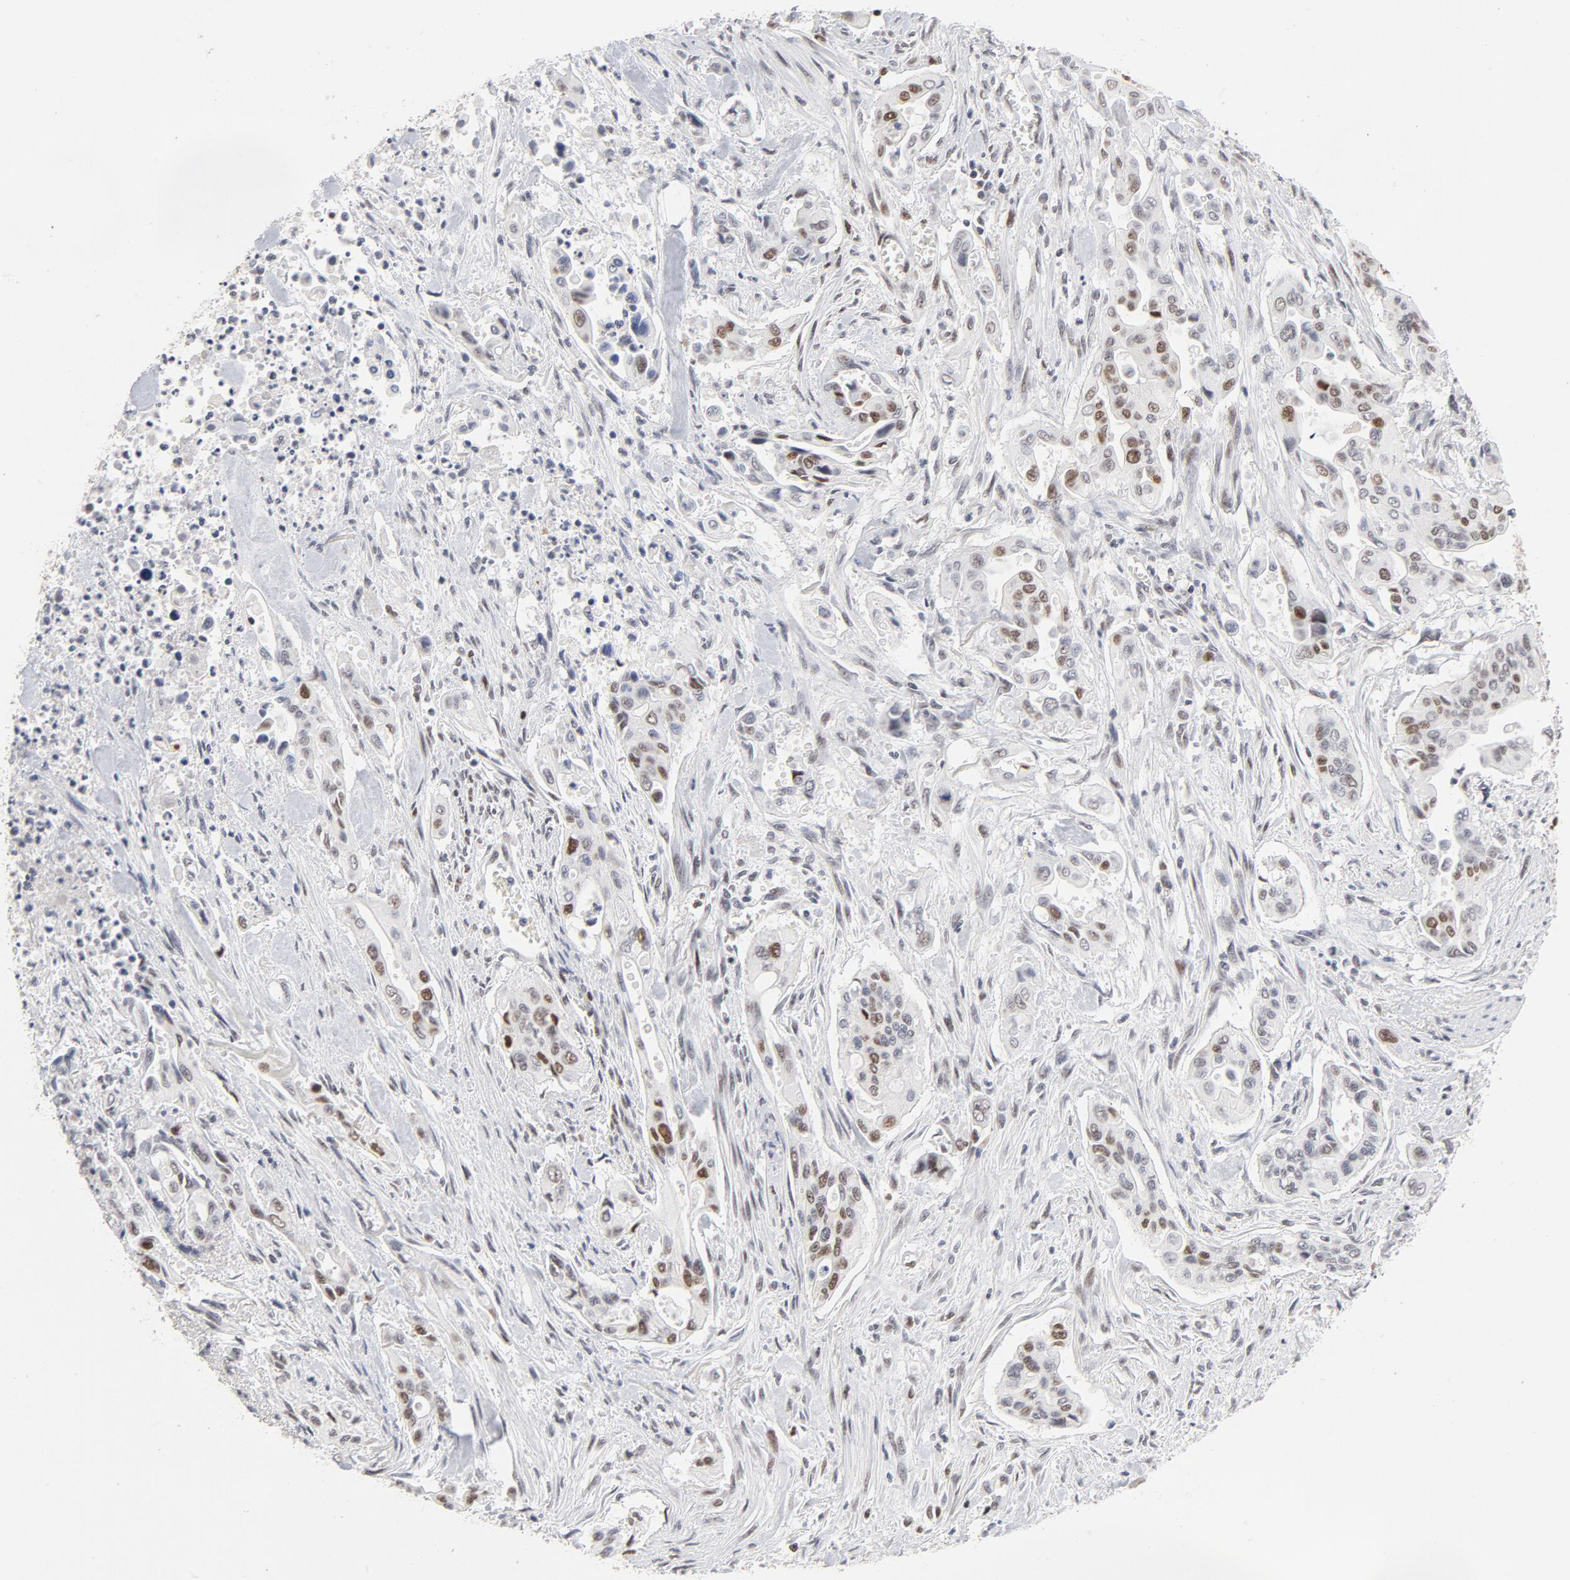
{"staining": {"intensity": "moderate", "quantity": "<25%", "location": "nuclear"}, "tissue": "pancreatic cancer", "cell_type": "Tumor cells", "image_type": "cancer", "snomed": [{"axis": "morphology", "description": "Adenocarcinoma, NOS"}, {"axis": "topography", "description": "Pancreas"}], "caption": "The immunohistochemical stain shows moderate nuclear expression in tumor cells of pancreatic cancer tissue.", "gene": "RFC4", "patient": {"sex": "male", "age": 77}}